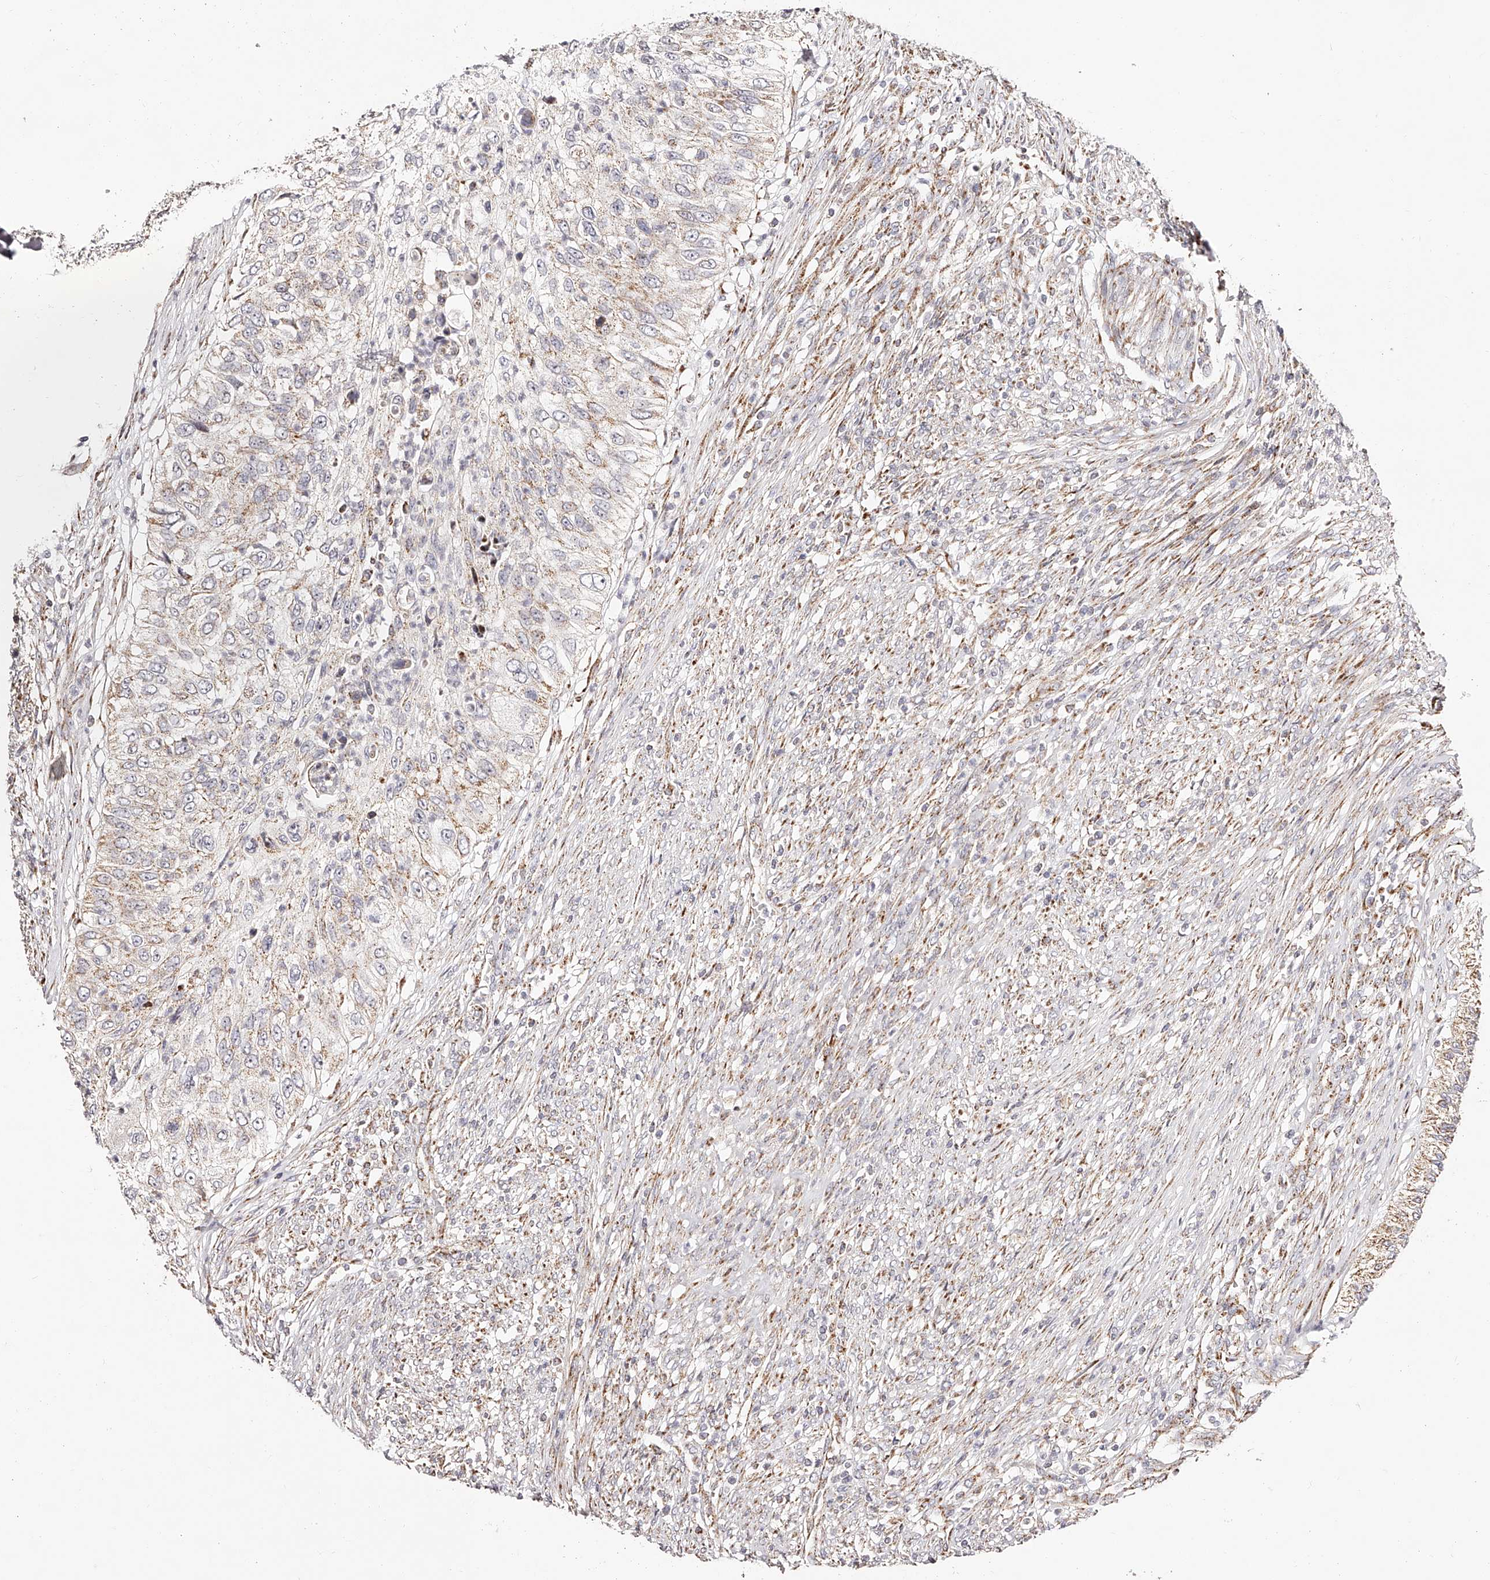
{"staining": {"intensity": "moderate", "quantity": "25%-75%", "location": "cytoplasmic/membranous"}, "tissue": "urothelial cancer", "cell_type": "Tumor cells", "image_type": "cancer", "snomed": [{"axis": "morphology", "description": "Urothelial carcinoma, High grade"}, {"axis": "topography", "description": "Urinary bladder"}], "caption": "The photomicrograph demonstrates a brown stain indicating the presence of a protein in the cytoplasmic/membranous of tumor cells in high-grade urothelial carcinoma.", "gene": "NDUFV3", "patient": {"sex": "female", "age": 60}}